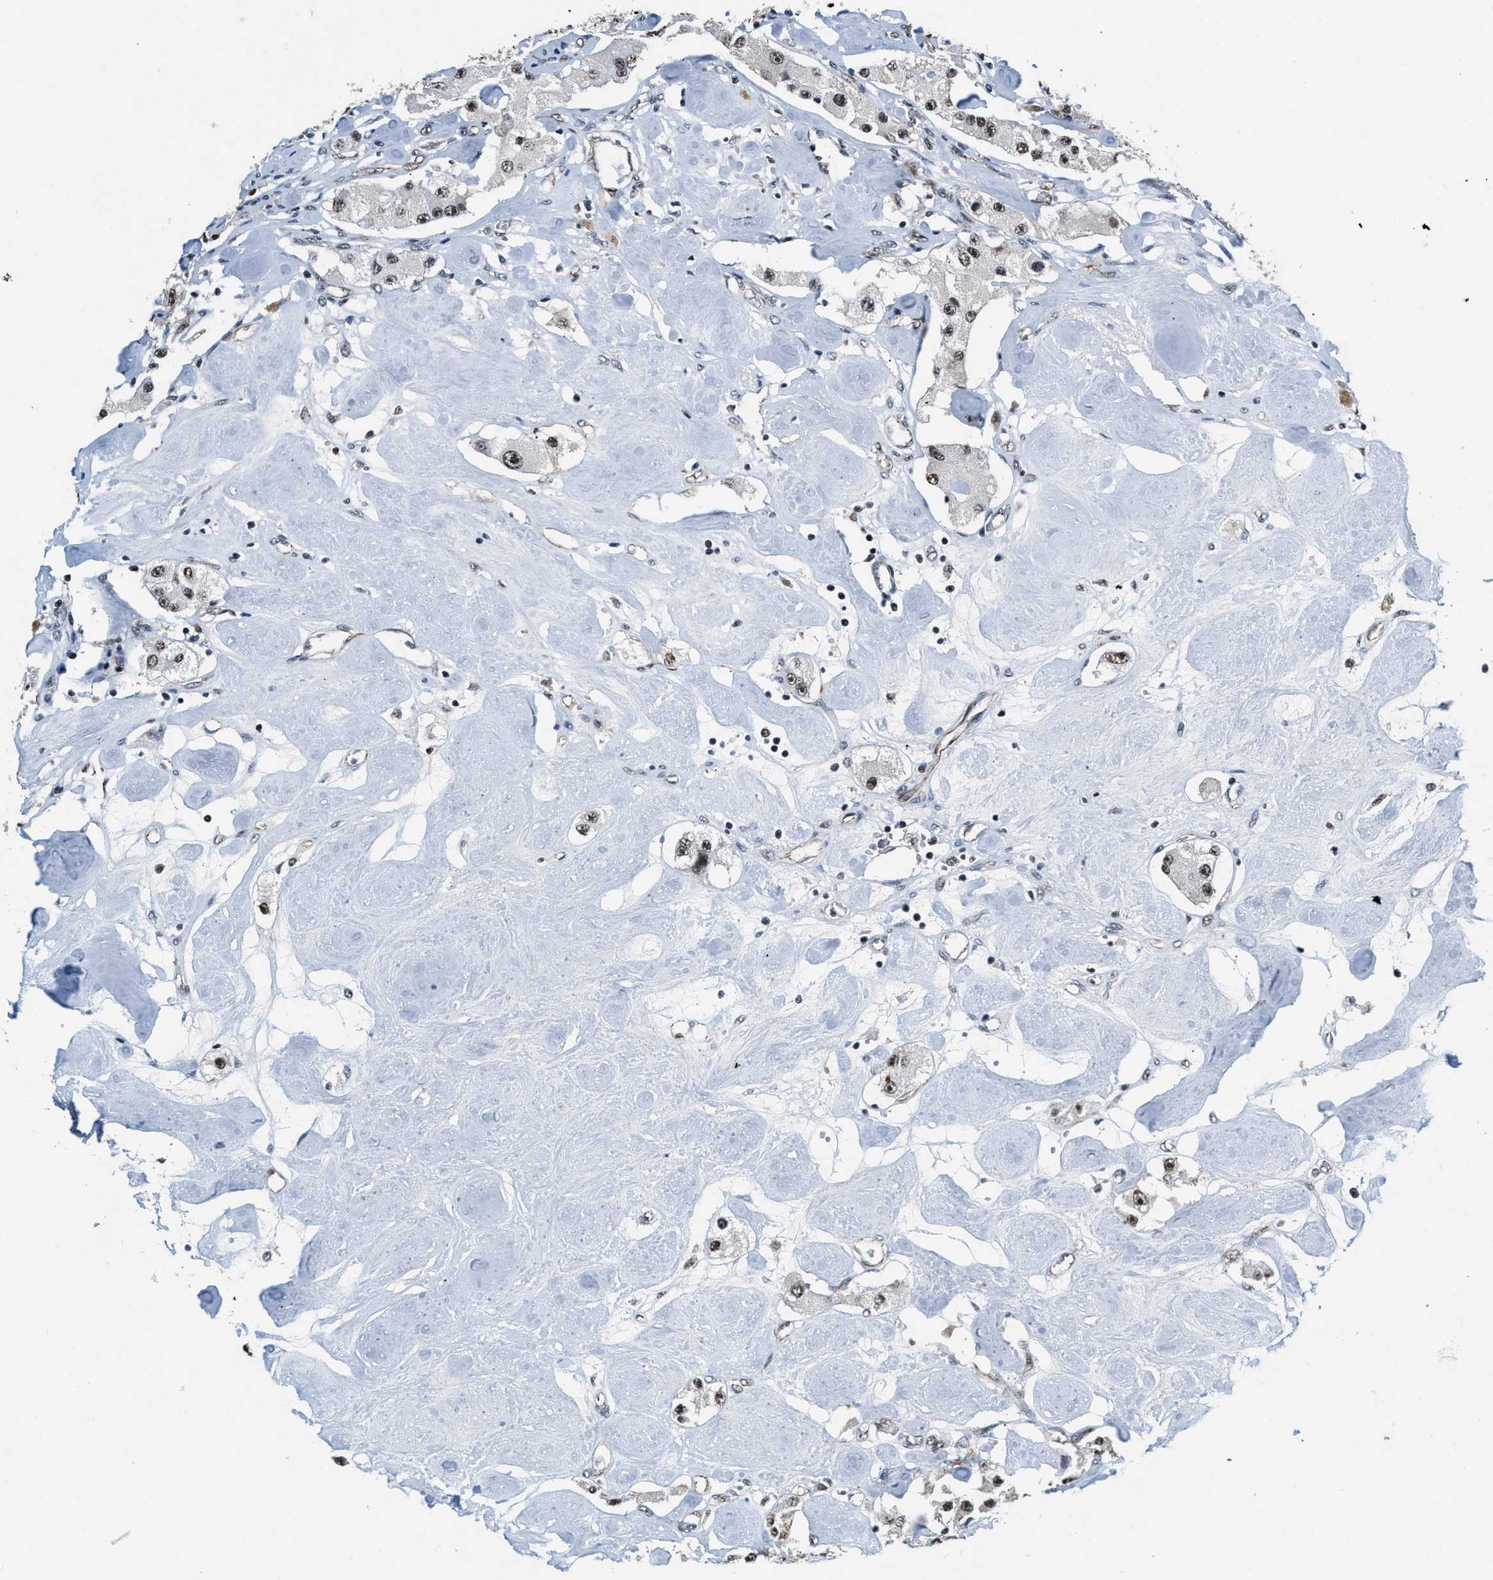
{"staining": {"intensity": "weak", "quantity": ">75%", "location": "nuclear"}, "tissue": "carcinoid", "cell_type": "Tumor cells", "image_type": "cancer", "snomed": [{"axis": "morphology", "description": "Carcinoid, malignant, NOS"}, {"axis": "topography", "description": "Pancreas"}], "caption": "Brown immunohistochemical staining in malignant carcinoid demonstrates weak nuclear positivity in about >75% of tumor cells. (Brightfield microscopy of DAB IHC at high magnification).", "gene": "CCNE1", "patient": {"sex": "male", "age": 41}}